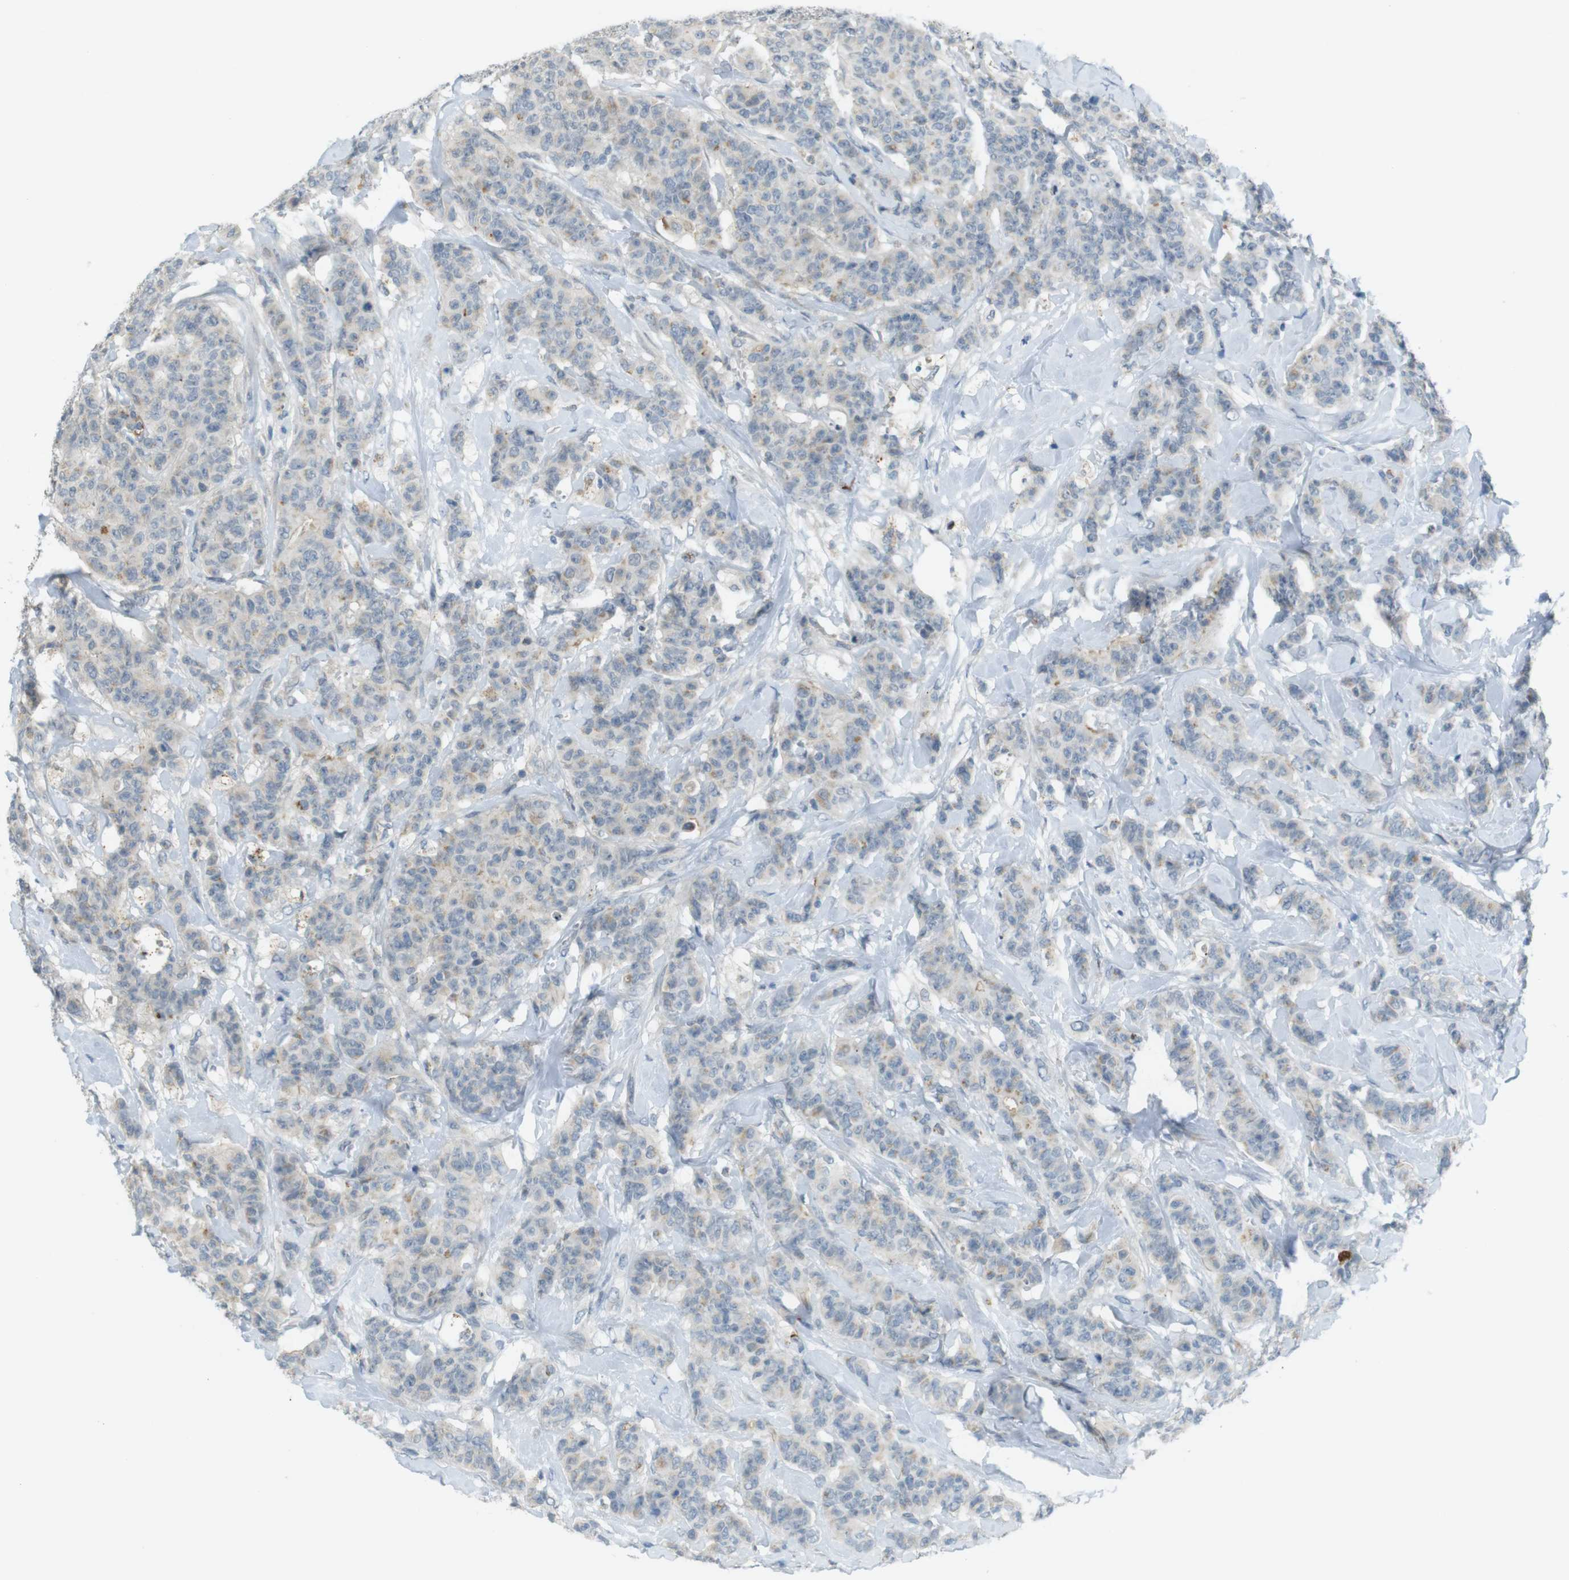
{"staining": {"intensity": "weak", "quantity": "25%-75%", "location": "cytoplasmic/membranous"}, "tissue": "breast cancer", "cell_type": "Tumor cells", "image_type": "cancer", "snomed": [{"axis": "morphology", "description": "Normal tissue, NOS"}, {"axis": "morphology", "description": "Duct carcinoma"}, {"axis": "topography", "description": "Breast"}], "caption": "A brown stain shows weak cytoplasmic/membranous staining of a protein in breast infiltrating ductal carcinoma tumor cells.", "gene": "UGT8", "patient": {"sex": "female", "age": 40}}